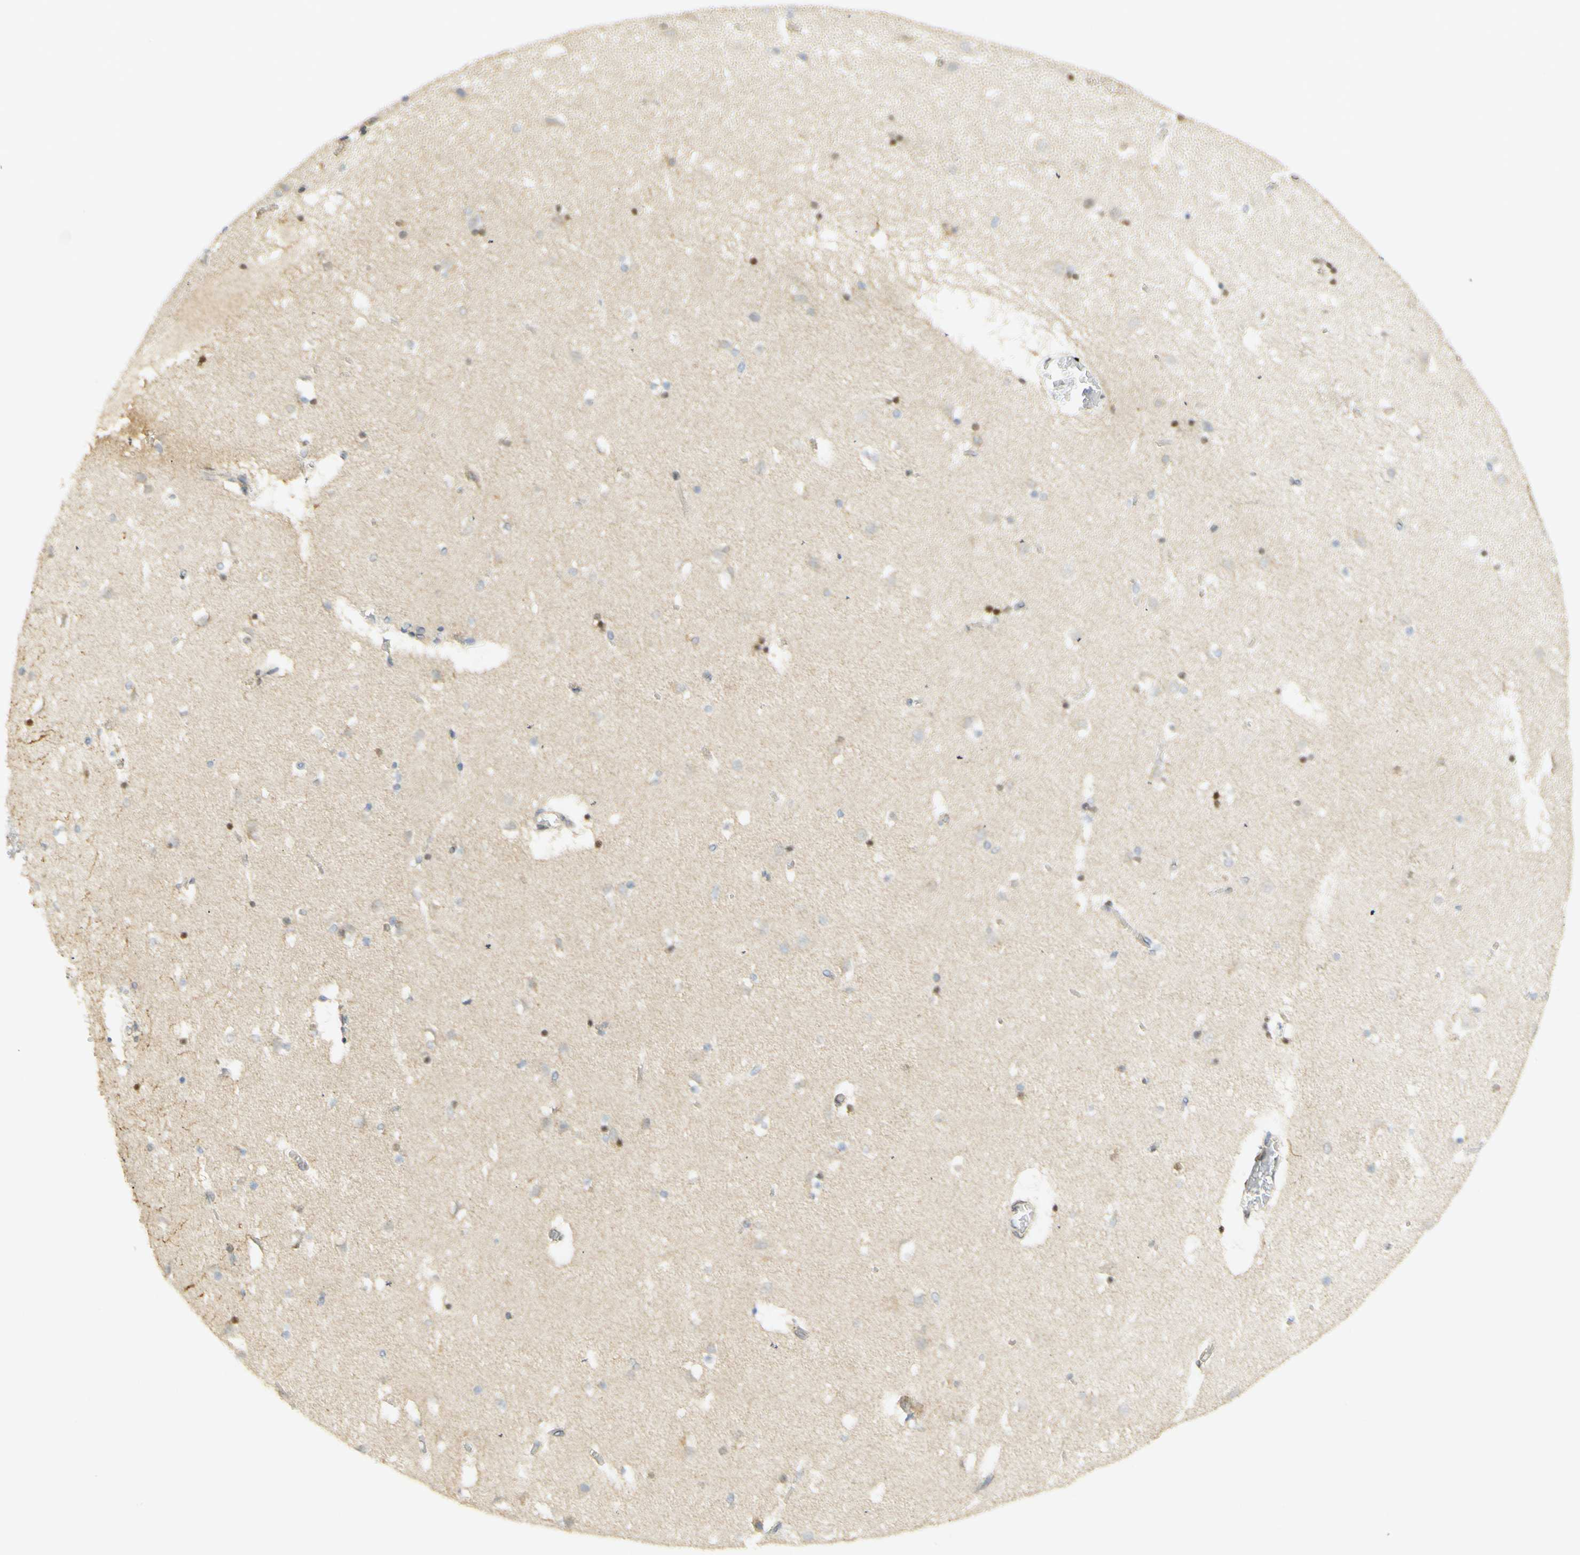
{"staining": {"intensity": "moderate", "quantity": "25%-75%", "location": "nuclear"}, "tissue": "caudate", "cell_type": "Glial cells", "image_type": "normal", "snomed": [{"axis": "morphology", "description": "Normal tissue, NOS"}, {"axis": "topography", "description": "Lateral ventricle wall"}], "caption": "Human caudate stained with a brown dye demonstrates moderate nuclear positive staining in about 25%-75% of glial cells.", "gene": "E2F1", "patient": {"sex": "male", "age": 45}}